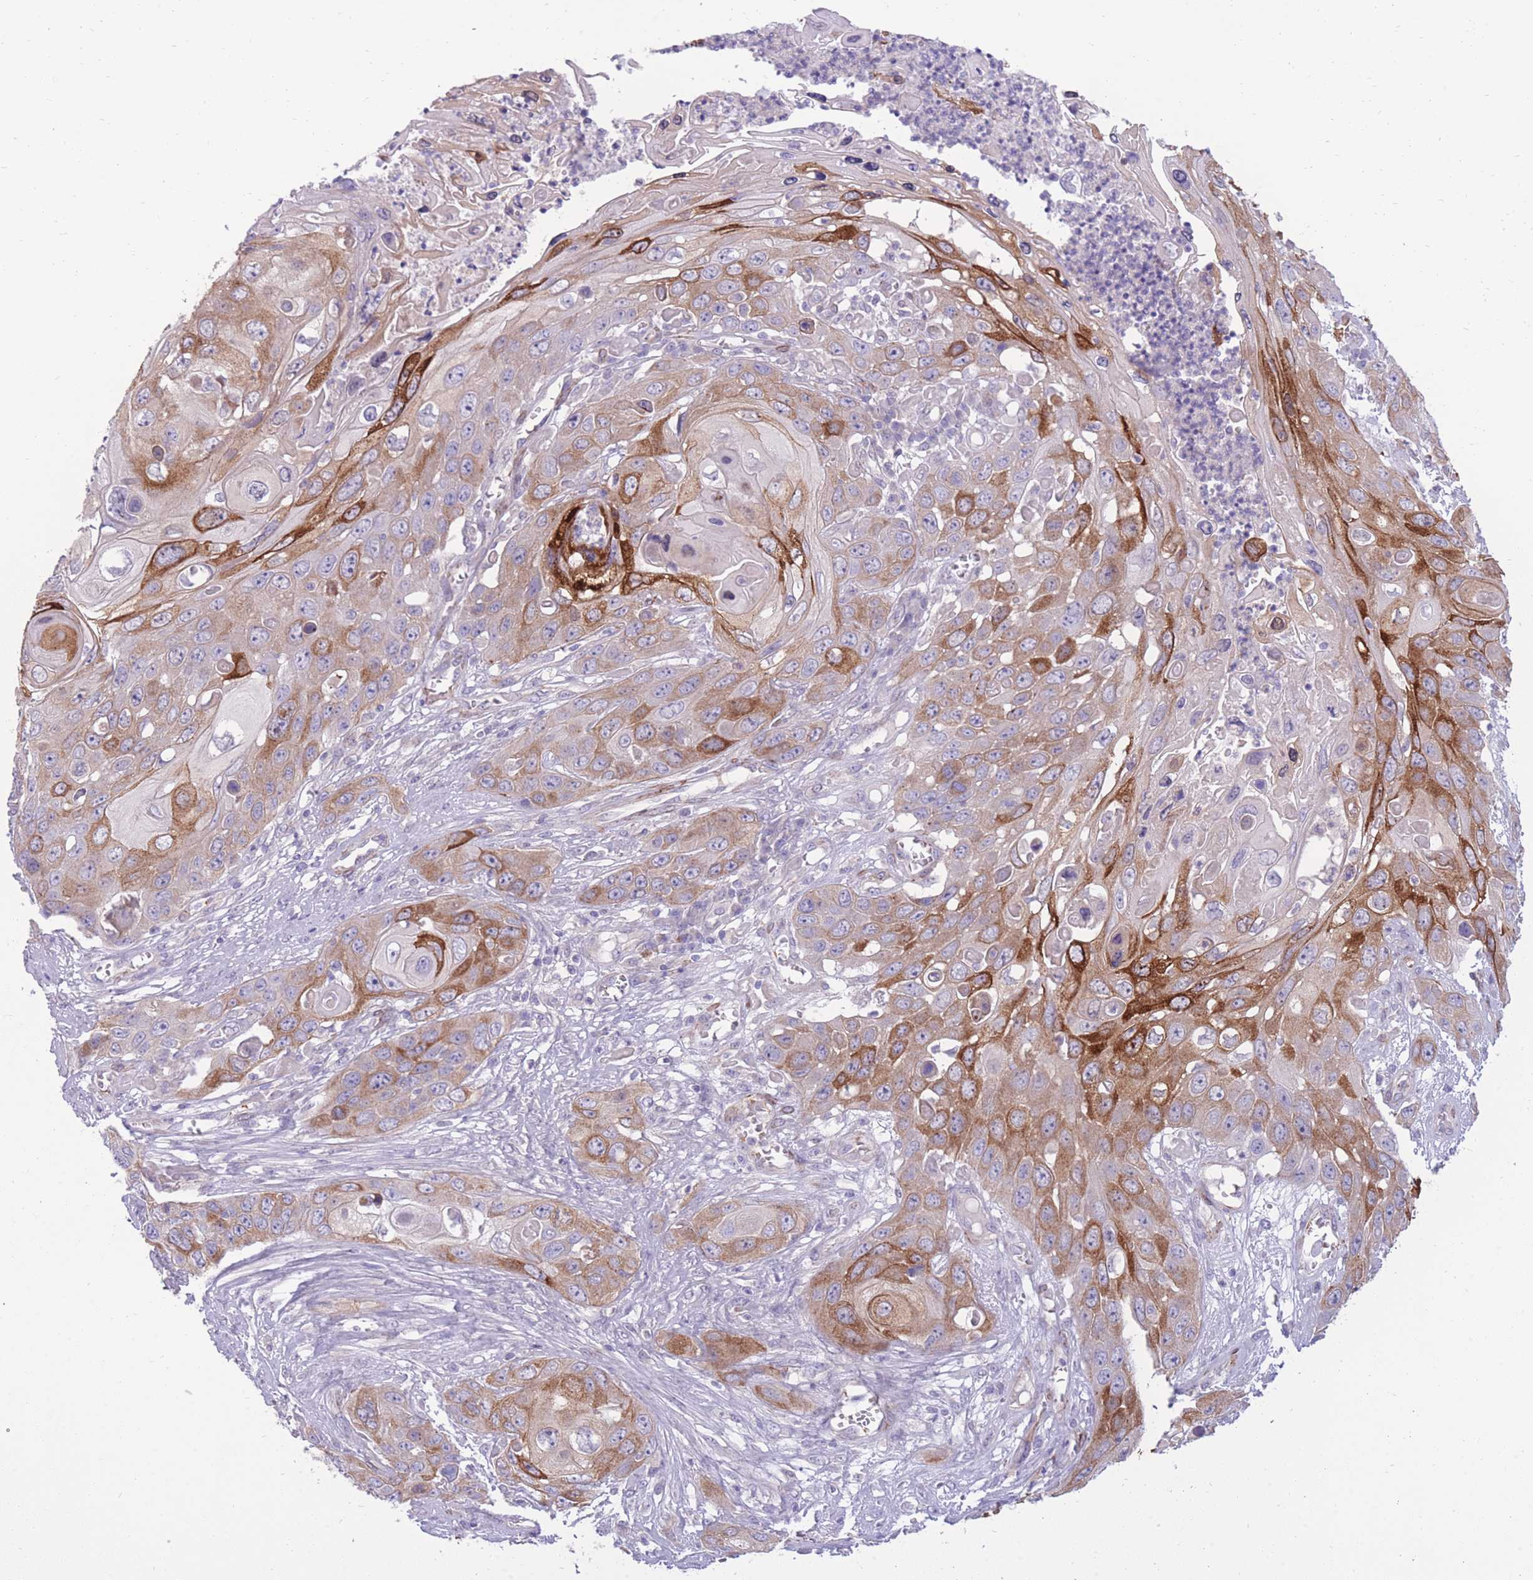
{"staining": {"intensity": "strong", "quantity": "25%-75%", "location": "cytoplasmic/membranous"}, "tissue": "skin cancer", "cell_type": "Tumor cells", "image_type": "cancer", "snomed": [{"axis": "morphology", "description": "Squamous cell carcinoma, NOS"}, {"axis": "topography", "description": "Skin"}], "caption": "Protein analysis of squamous cell carcinoma (skin) tissue exhibits strong cytoplasmic/membranous positivity in about 25%-75% of tumor cells. (brown staining indicates protein expression, while blue staining denotes nuclei).", "gene": "RGS11", "patient": {"sex": "male", "age": 55}}